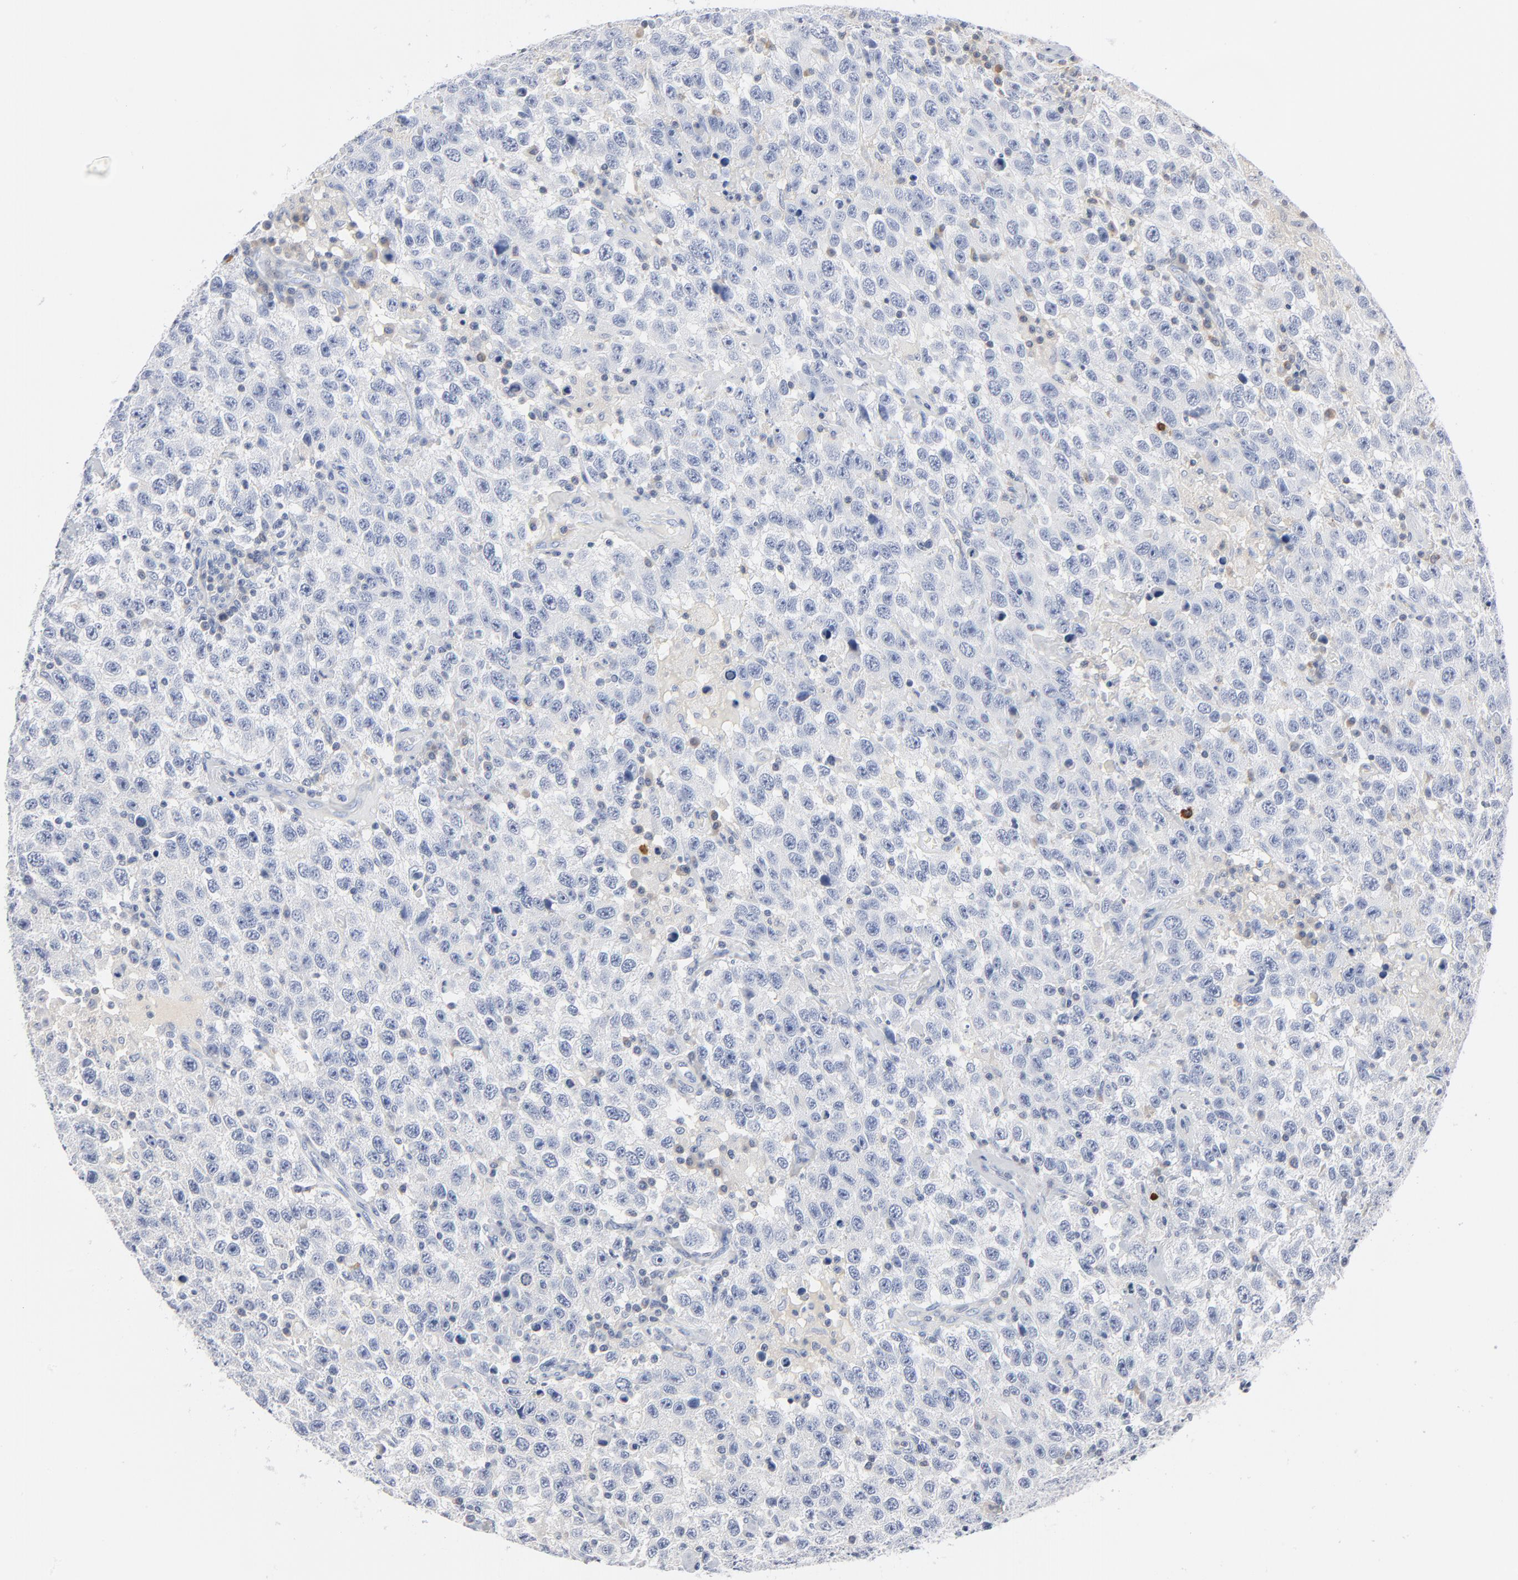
{"staining": {"intensity": "negative", "quantity": "none", "location": "none"}, "tissue": "testis cancer", "cell_type": "Tumor cells", "image_type": "cancer", "snomed": [{"axis": "morphology", "description": "Seminoma, NOS"}, {"axis": "topography", "description": "Testis"}], "caption": "Testis seminoma was stained to show a protein in brown. There is no significant positivity in tumor cells.", "gene": "PTK2B", "patient": {"sex": "male", "age": 41}}